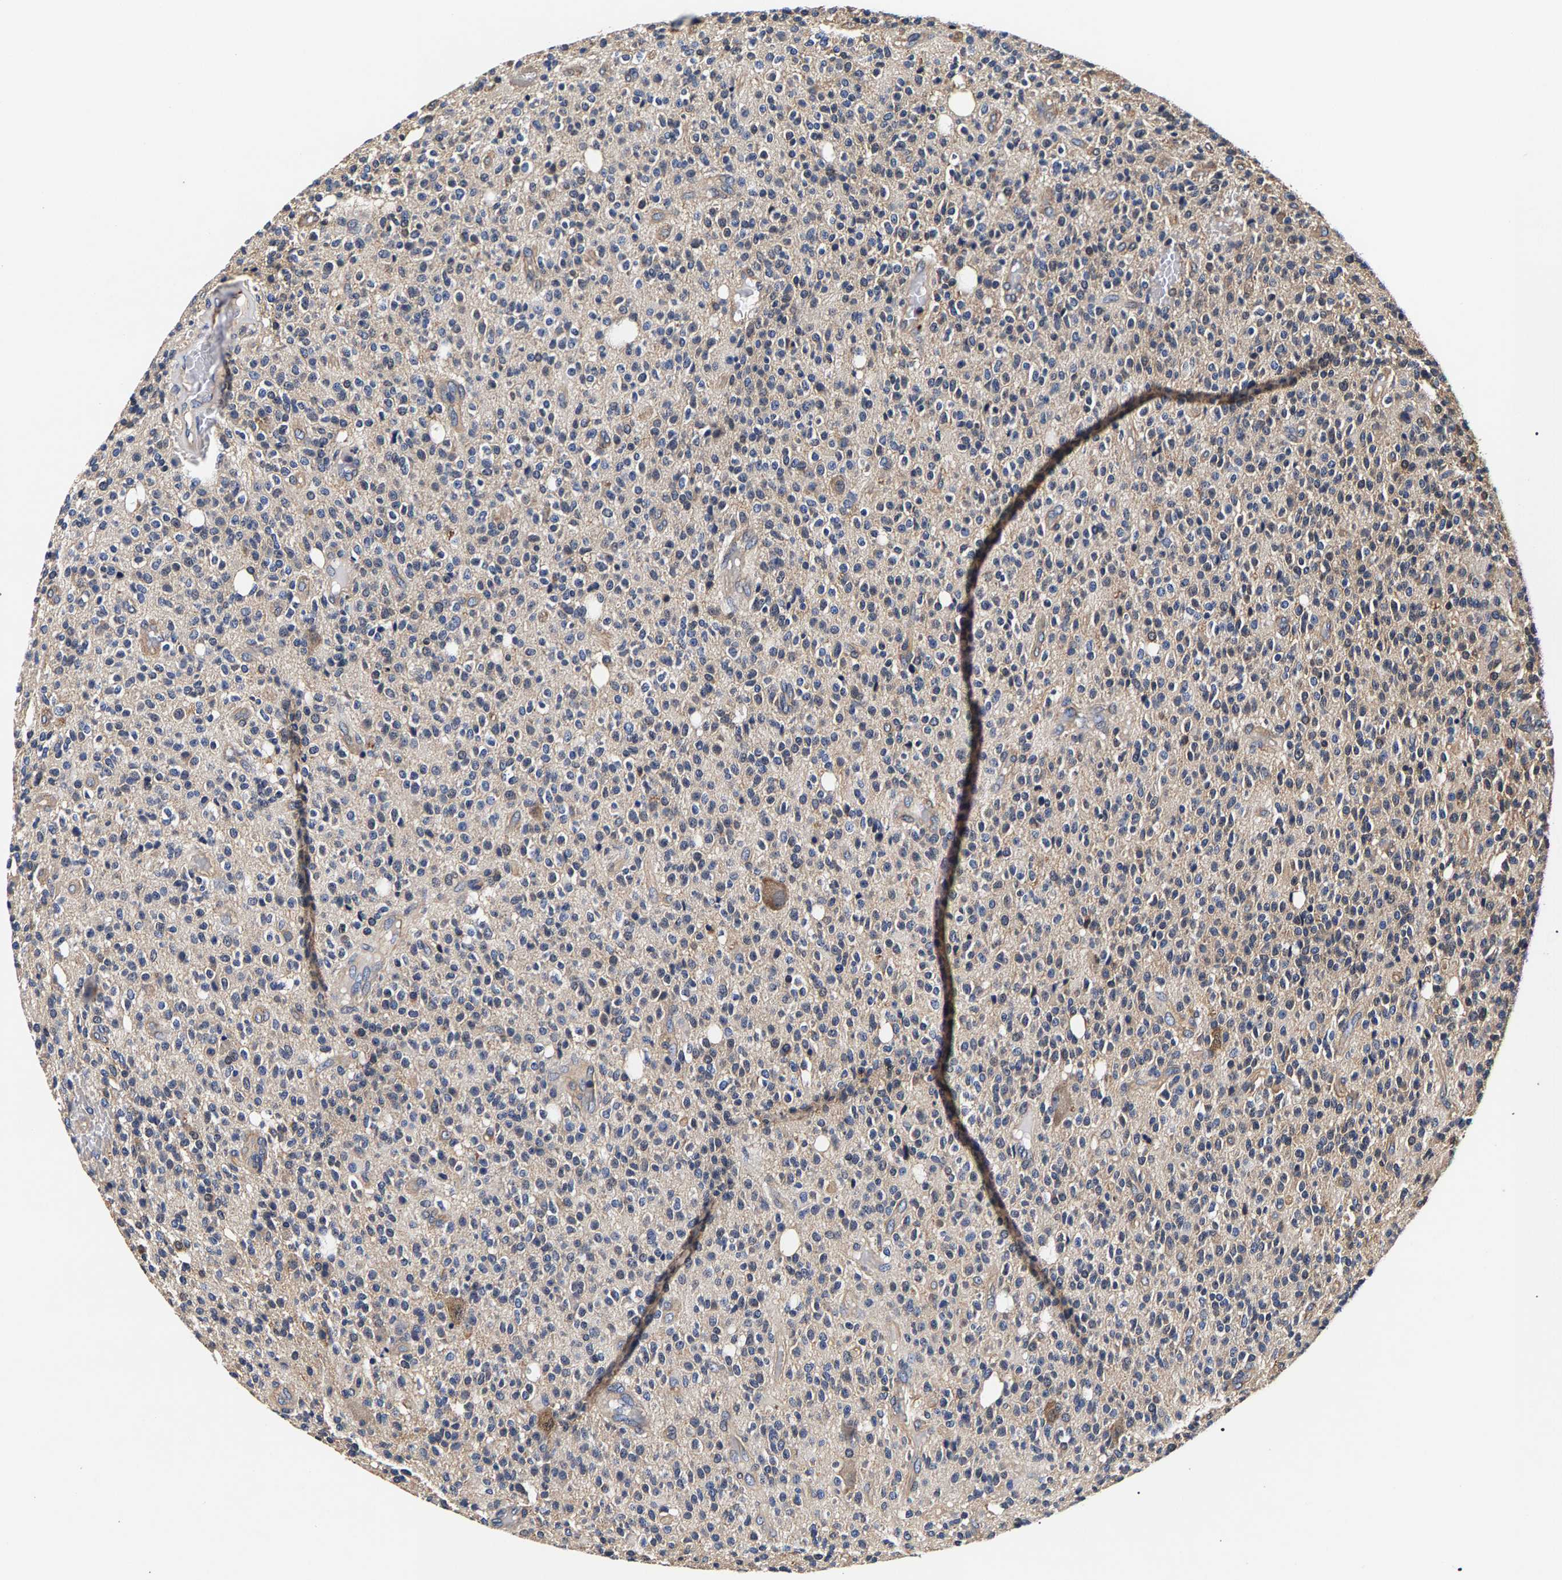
{"staining": {"intensity": "weak", "quantity": "<25%", "location": "cytoplasmic/membranous"}, "tissue": "glioma", "cell_type": "Tumor cells", "image_type": "cancer", "snomed": [{"axis": "morphology", "description": "Glioma, malignant, High grade"}, {"axis": "topography", "description": "Brain"}], "caption": "Human glioma stained for a protein using IHC shows no staining in tumor cells.", "gene": "MARCHF7", "patient": {"sex": "male", "age": 34}}